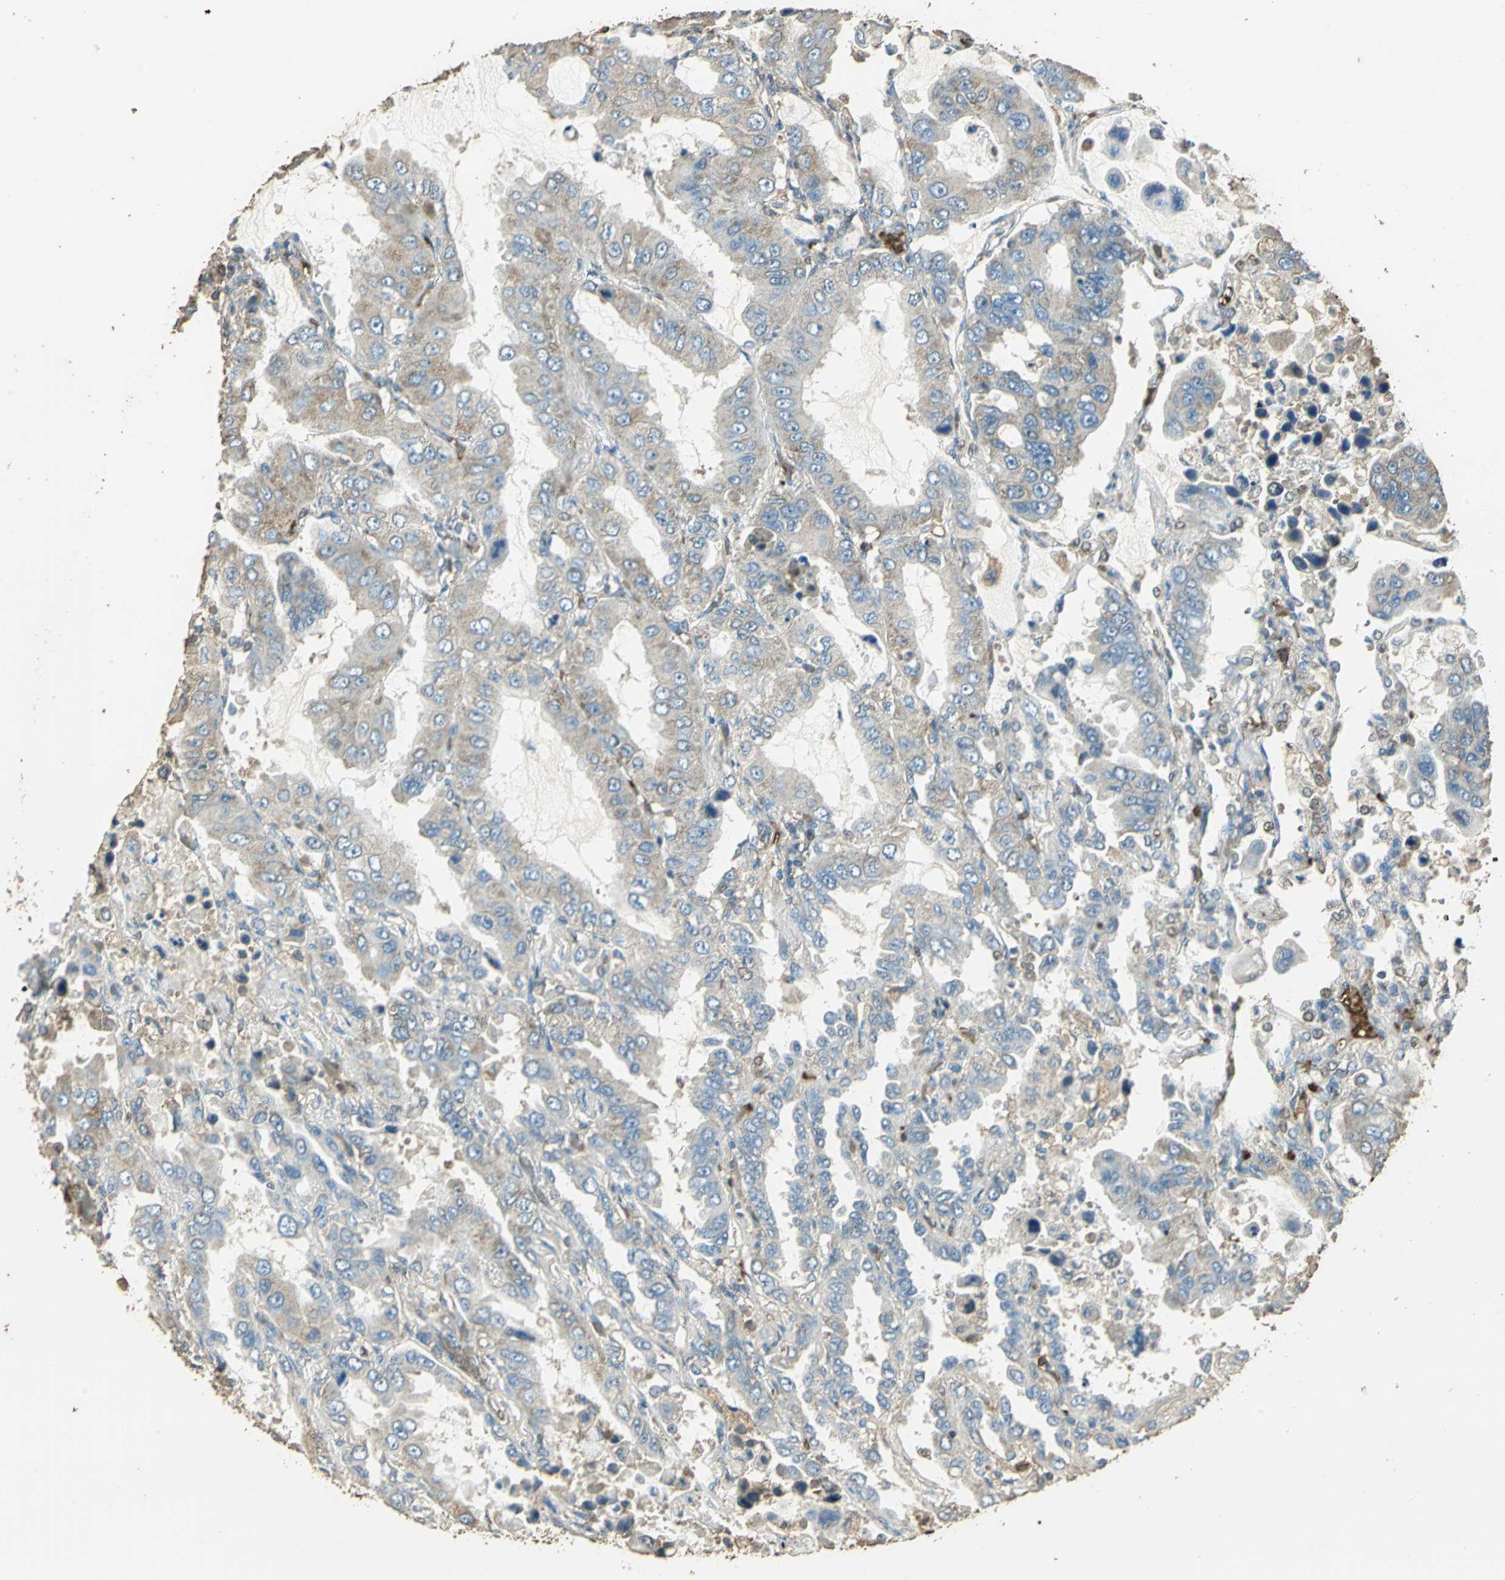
{"staining": {"intensity": "weak", "quantity": "<25%", "location": "cytoplasmic/membranous"}, "tissue": "lung cancer", "cell_type": "Tumor cells", "image_type": "cancer", "snomed": [{"axis": "morphology", "description": "Adenocarcinoma, NOS"}, {"axis": "topography", "description": "Lung"}], "caption": "This is a photomicrograph of IHC staining of lung cancer, which shows no positivity in tumor cells.", "gene": "TRAPPC2", "patient": {"sex": "male", "age": 64}}